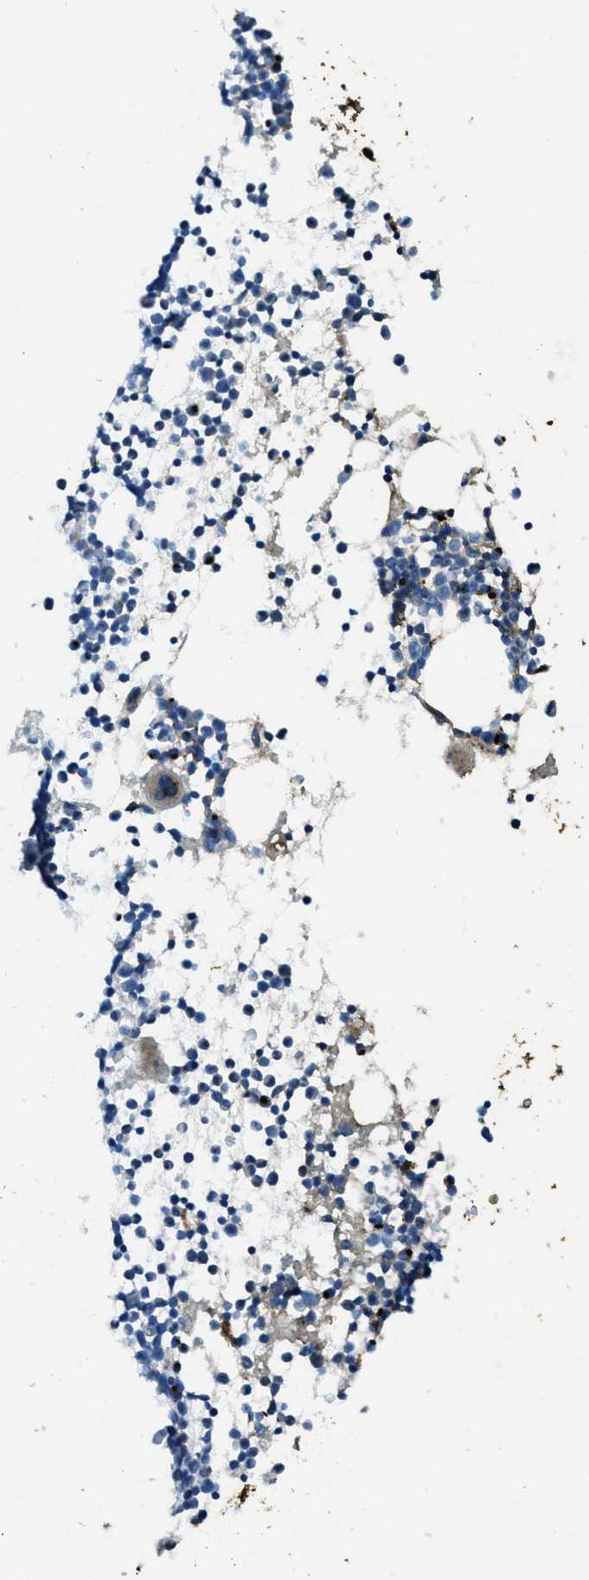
{"staining": {"intensity": "weak", "quantity": "<25%", "location": "cytoplasmic/membranous"}, "tissue": "bone marrow", "cell_type": "Hematopoietic cells", "image_type": "normal", "snomed": [{"axis": "morphology", "description": "Normal tissue, NOS"}, {"axis": "morphology", "description": "Inflammation, NOS"}, {"axis": "topography", "description": "Bone marrow"}], "caption": "Micrograph shows no protein positivity in hematopoietic cells of unremarkable bone marrow.", "gene": "TRIM59", "patient": {"sex": "female", "age": 29}}